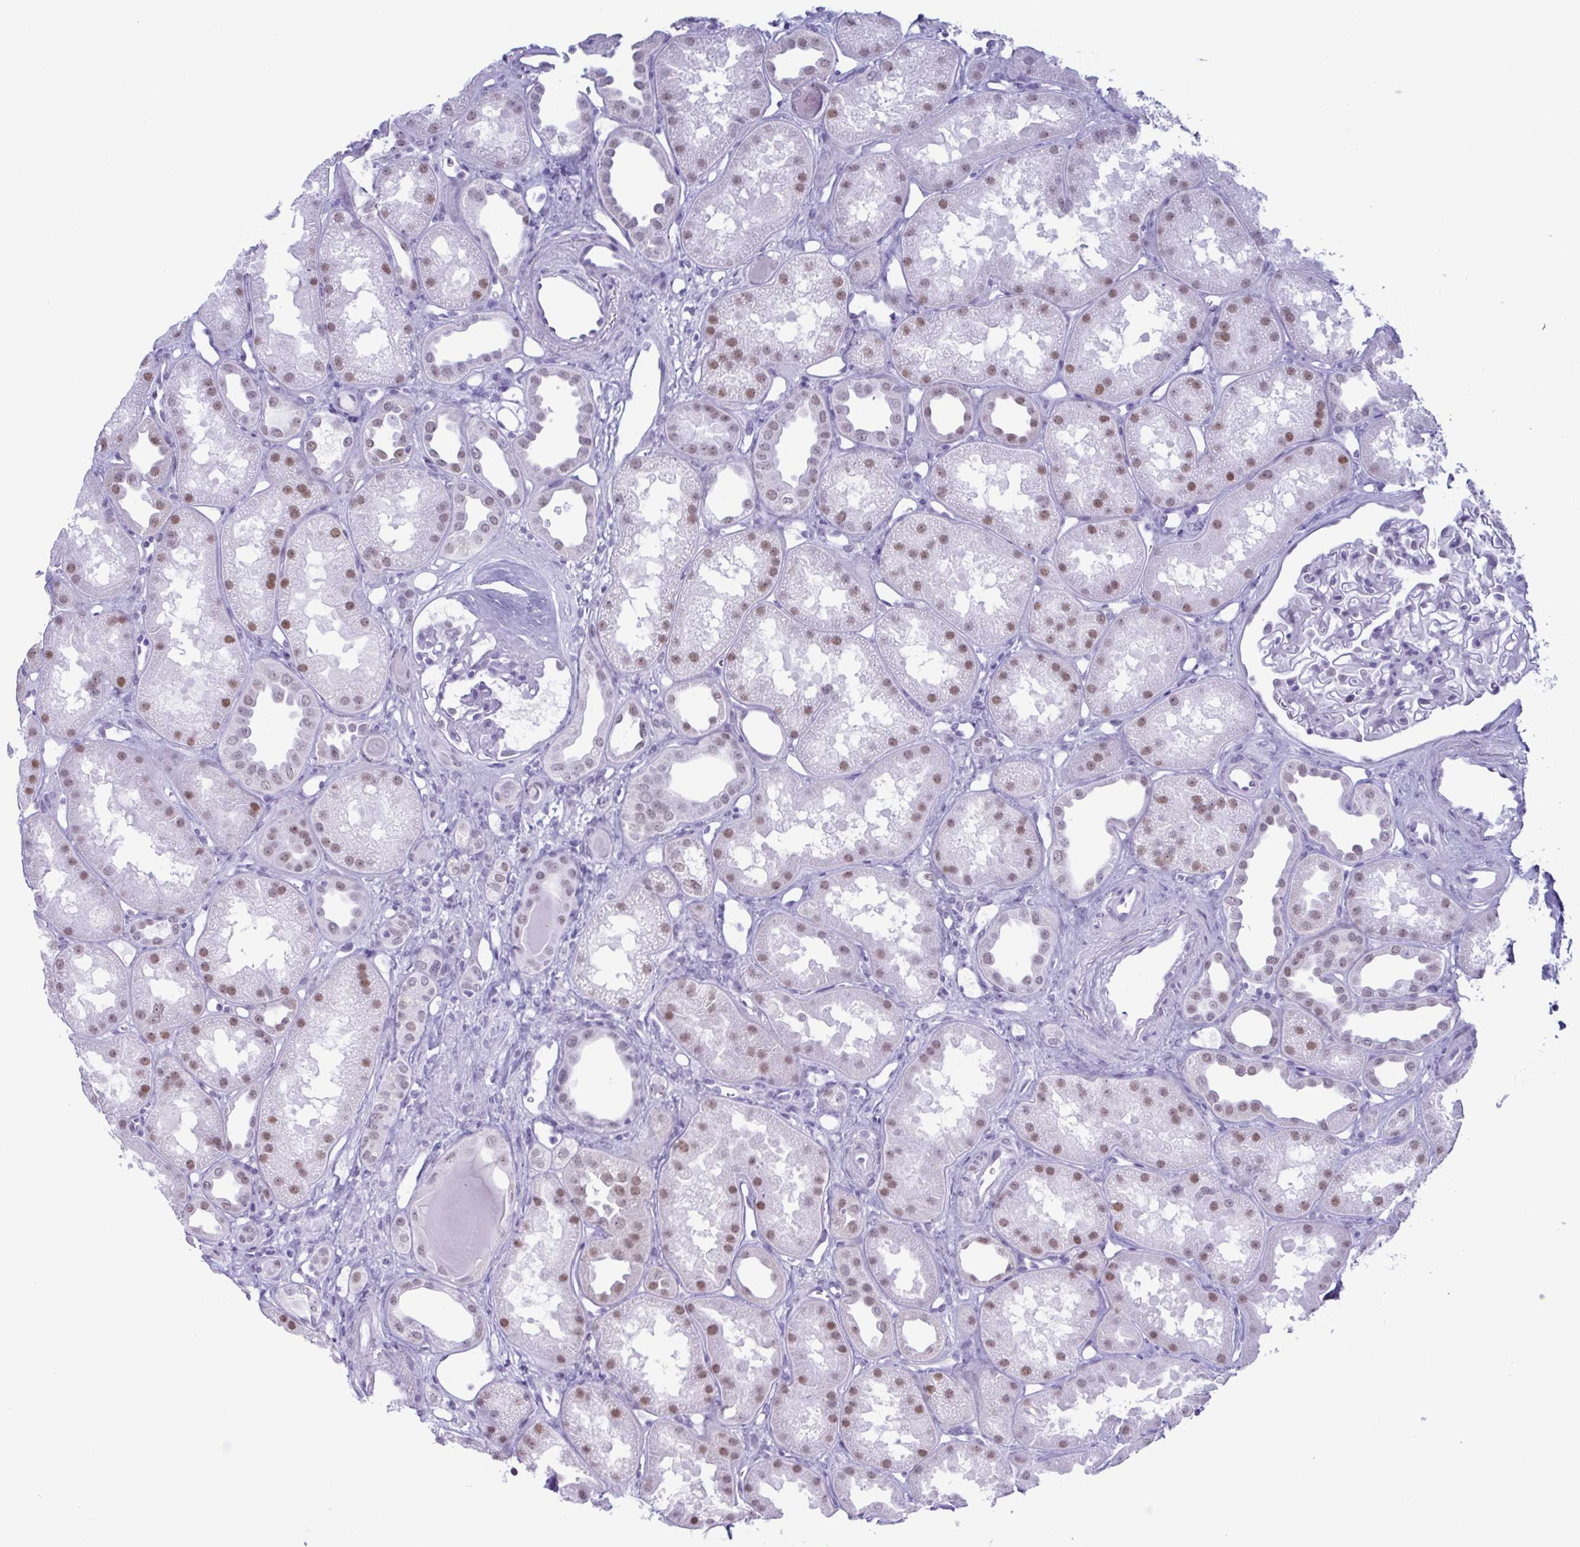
{"staining": {"intensity": "negative", "quantity": "none", "location": "none"}, "tissue": "kidney", "cell_type": "Cells in glomeruli", "image_type": "normal", "snomed": [{"axis": "morphology", "description": "Normal tissue, NOS"}, {"axis": "topography", "description": "Kidney"}], "caption": "An immunohistochemistry (IHC) image of normal kidney is shown. There is no staining in cells in glomeruli of kidney.", "gene": "SUGP2", "patient": {"sex": "male", "age": 61}}